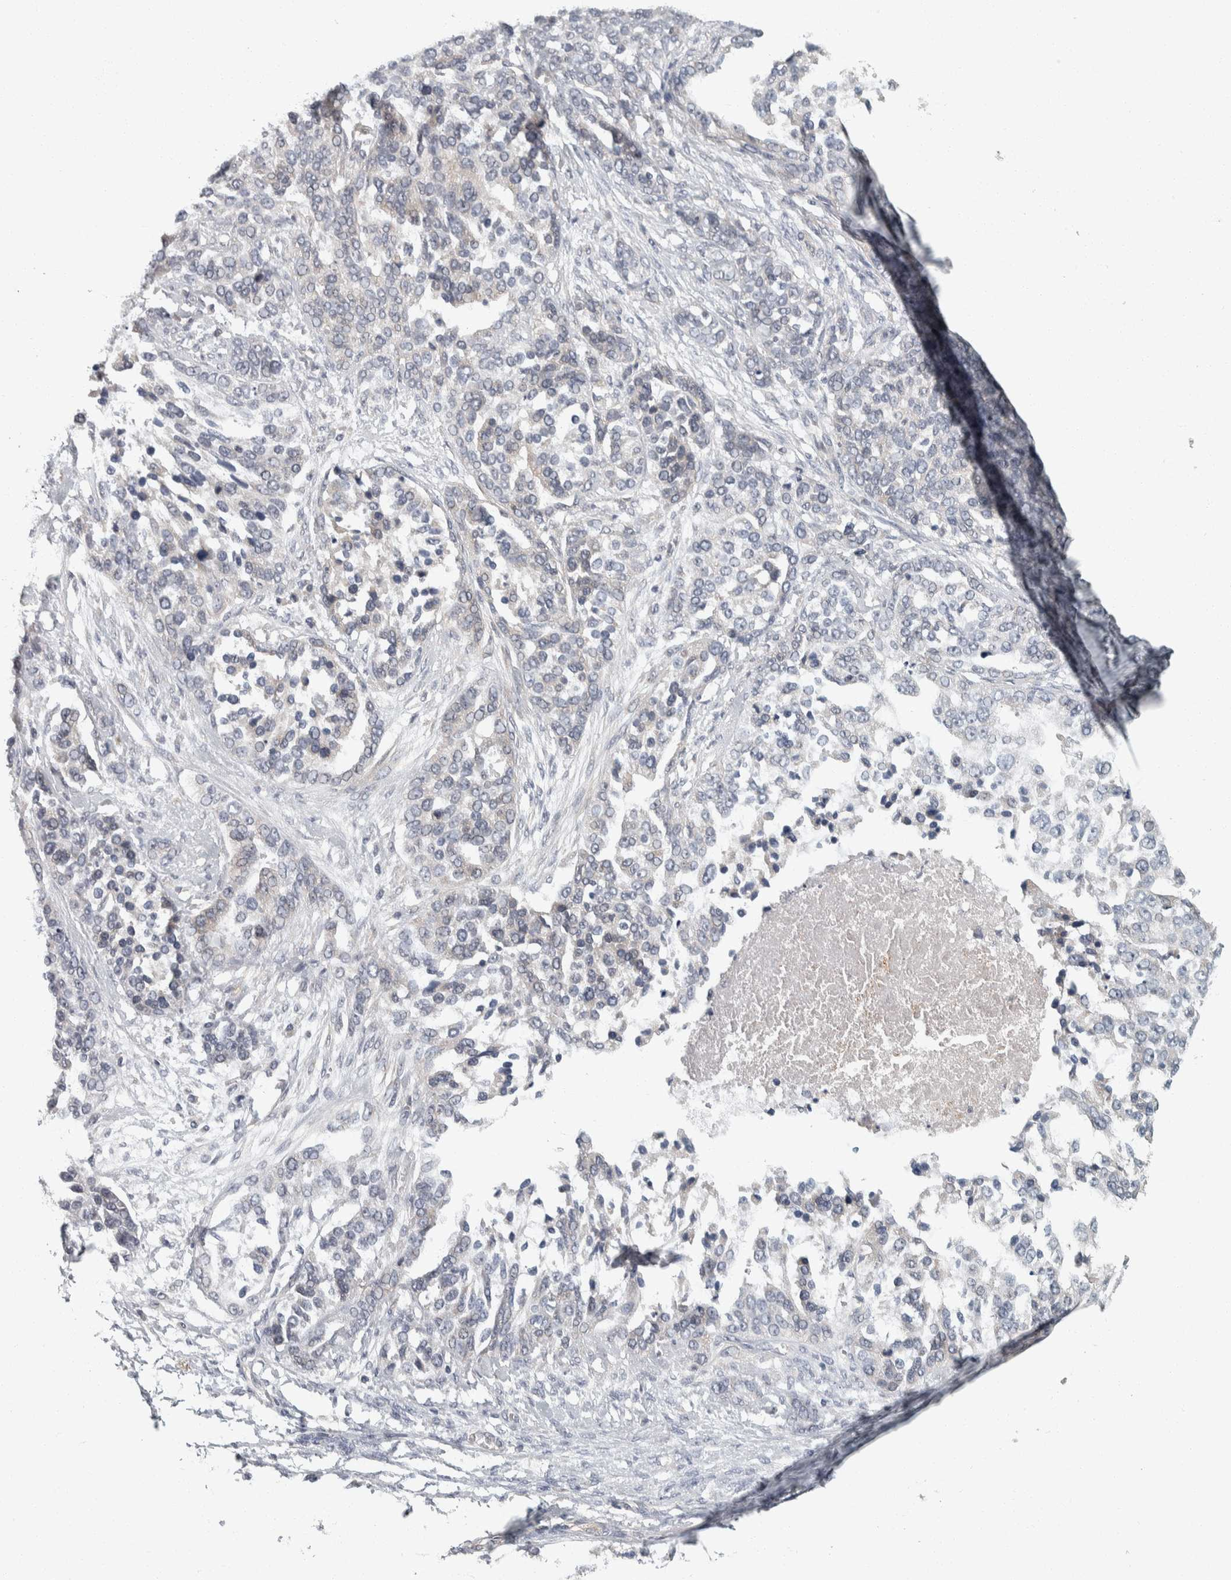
{"staining": {"intensity": "negative", "quantity": "none", "location": "none"}, "tissue": "ovarian cancer", "cell_type": "Tumor cells", "image_type": "cancer", "snomed": [{"axis": "morphology", "description": "Cystadenocarcinoma, serous, NOS"}, {"axis": "topography", "description": "Ovary"}], "caption": "DAB (3,3'-diaminobenzidine) immunohistochemical staining of human ovarian serous cystadenocarcinoma reveals no significant positivity in tumor cells.", "gene": "KCNJ3", "patient": {"sex": "female", "age": 44}}